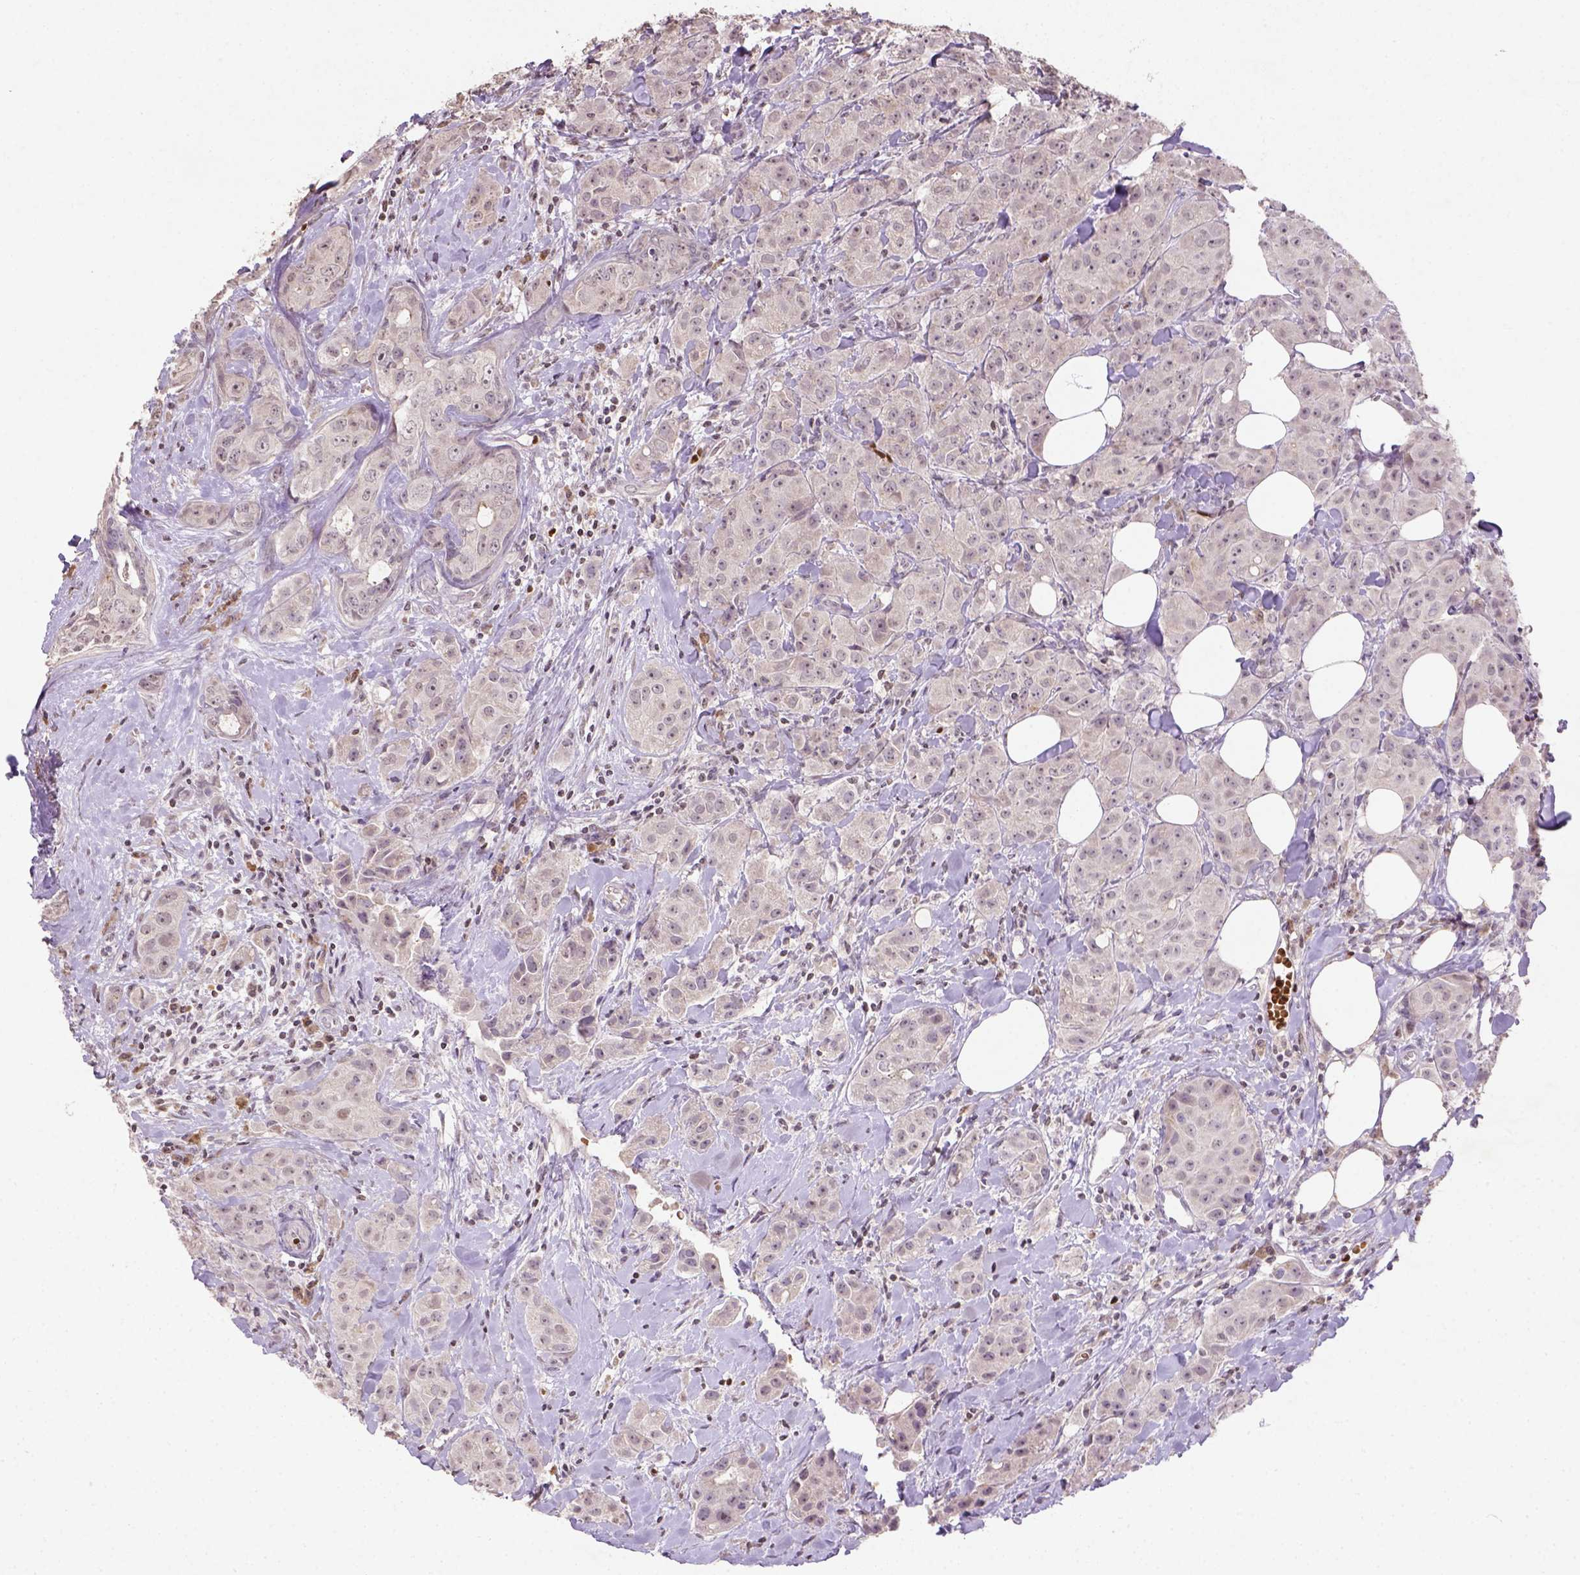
{"staining": {"intensity": "weak", "quantity": "<25%", "location": "nuclear"}, "tissue": "breast cancer", "cell_type": "Tumor cells", "image_type": "cancer", "snomed": [{"axis": "morphology", "description": "Duct carcinoma"}, {"axis": "topography", "description": "Breast"}], "caption": "Tumor cells are negative for brown protein staining in breast cancer (invasive ductal carcinoma). (DAB (3,3'-diaminobenzidine) immunohistochemistry visualized using brightfield microscopy, high magnification).", "gene": "NUDT3", "patient": {"sex": "female", "age": 43}}